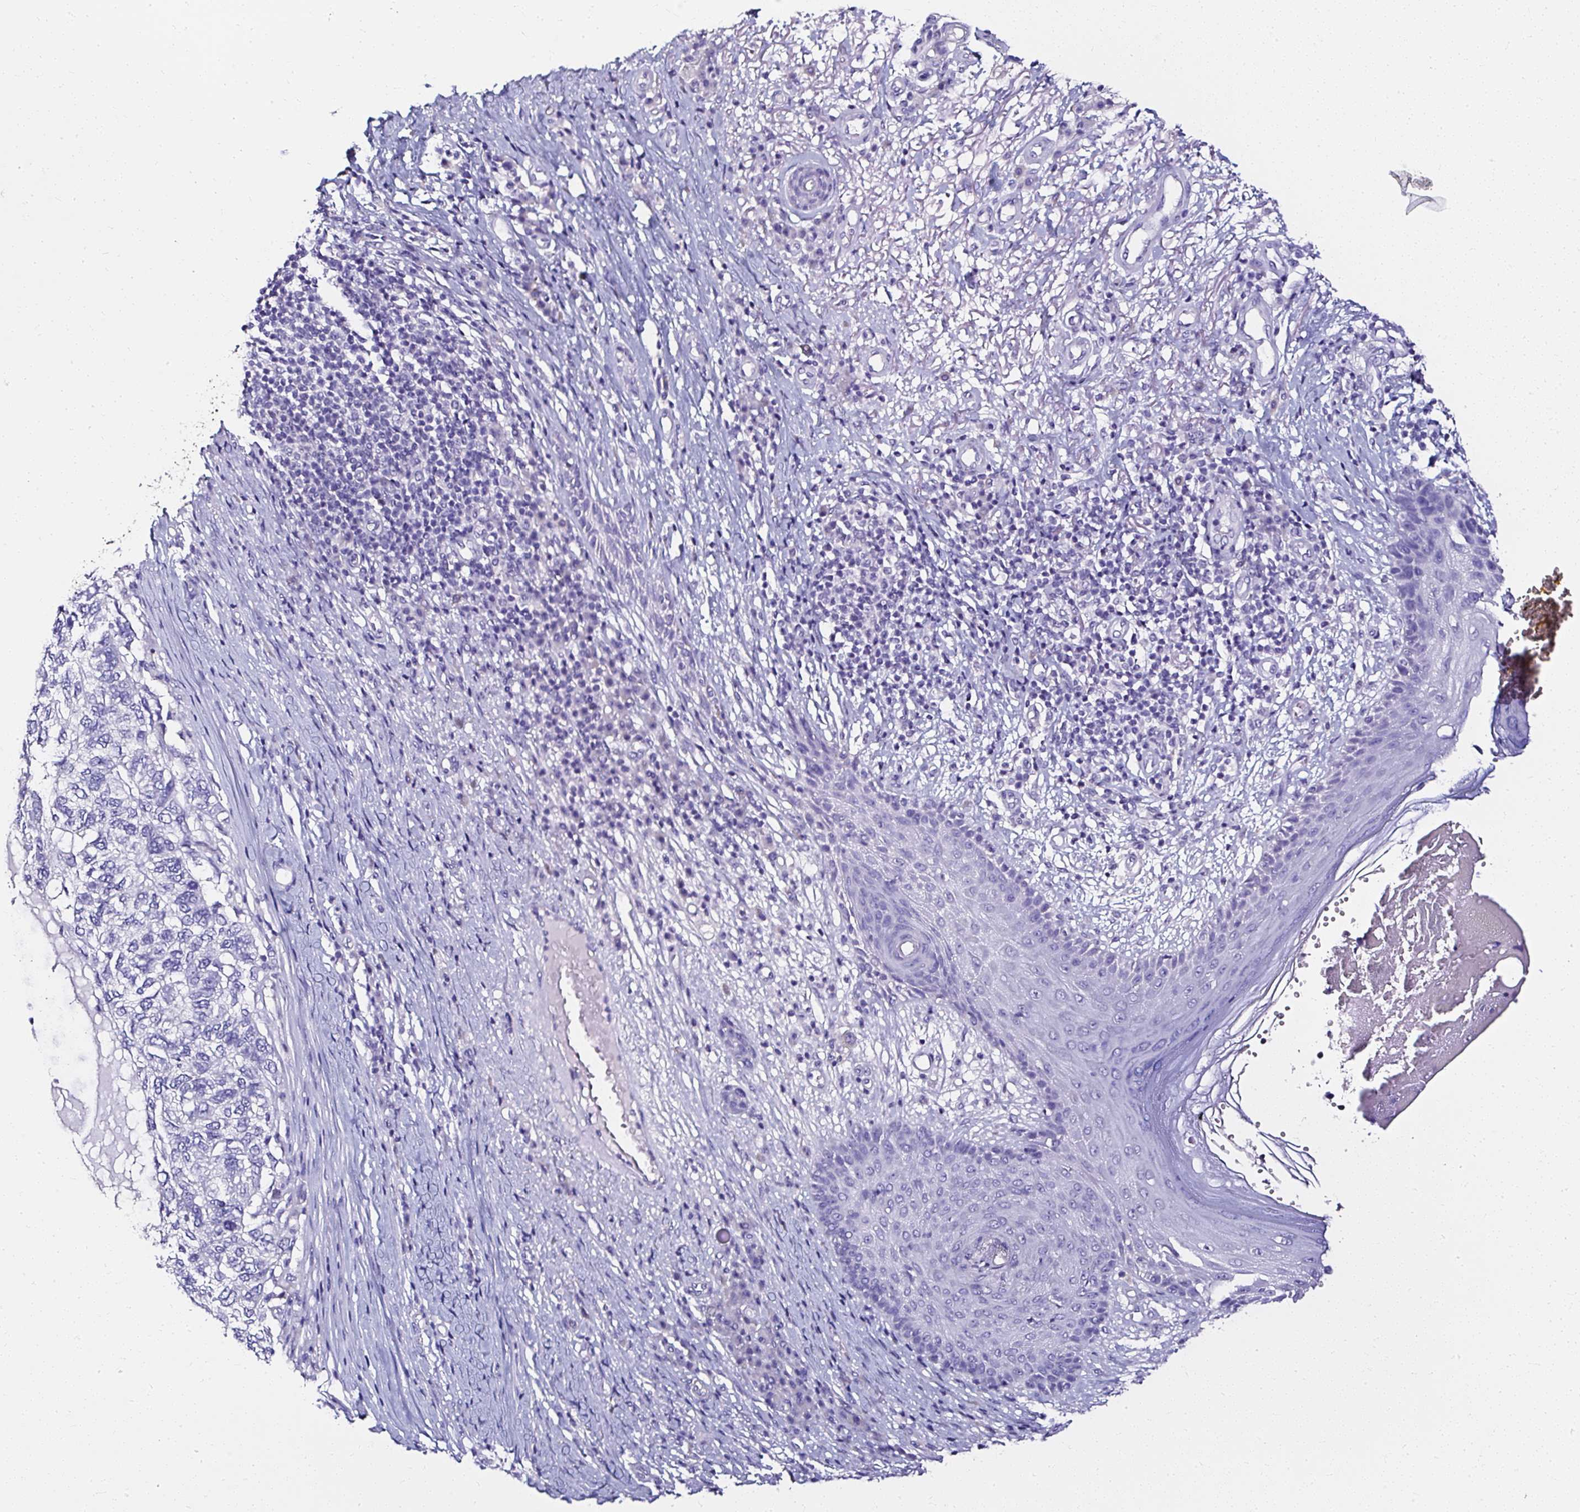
{"staining": {"intensity": "negative", "quantity": "none", "location": "none"}, "tissue": "skin cancer", "cell_type": "Tumor cells", "image_type": "cancer", "snomed": [{"axis": "morphology", "description": "Basal cell carcinoma"}, {"axis": "topography", "description": "Skin"}], "caption": "Immunohistochemical staining of human basal cell carcinoma (skin) exhibits no significant expression in tumor cells.", "gene": "ATP2A1", "patient": {"sex": "female", "age": 65}}